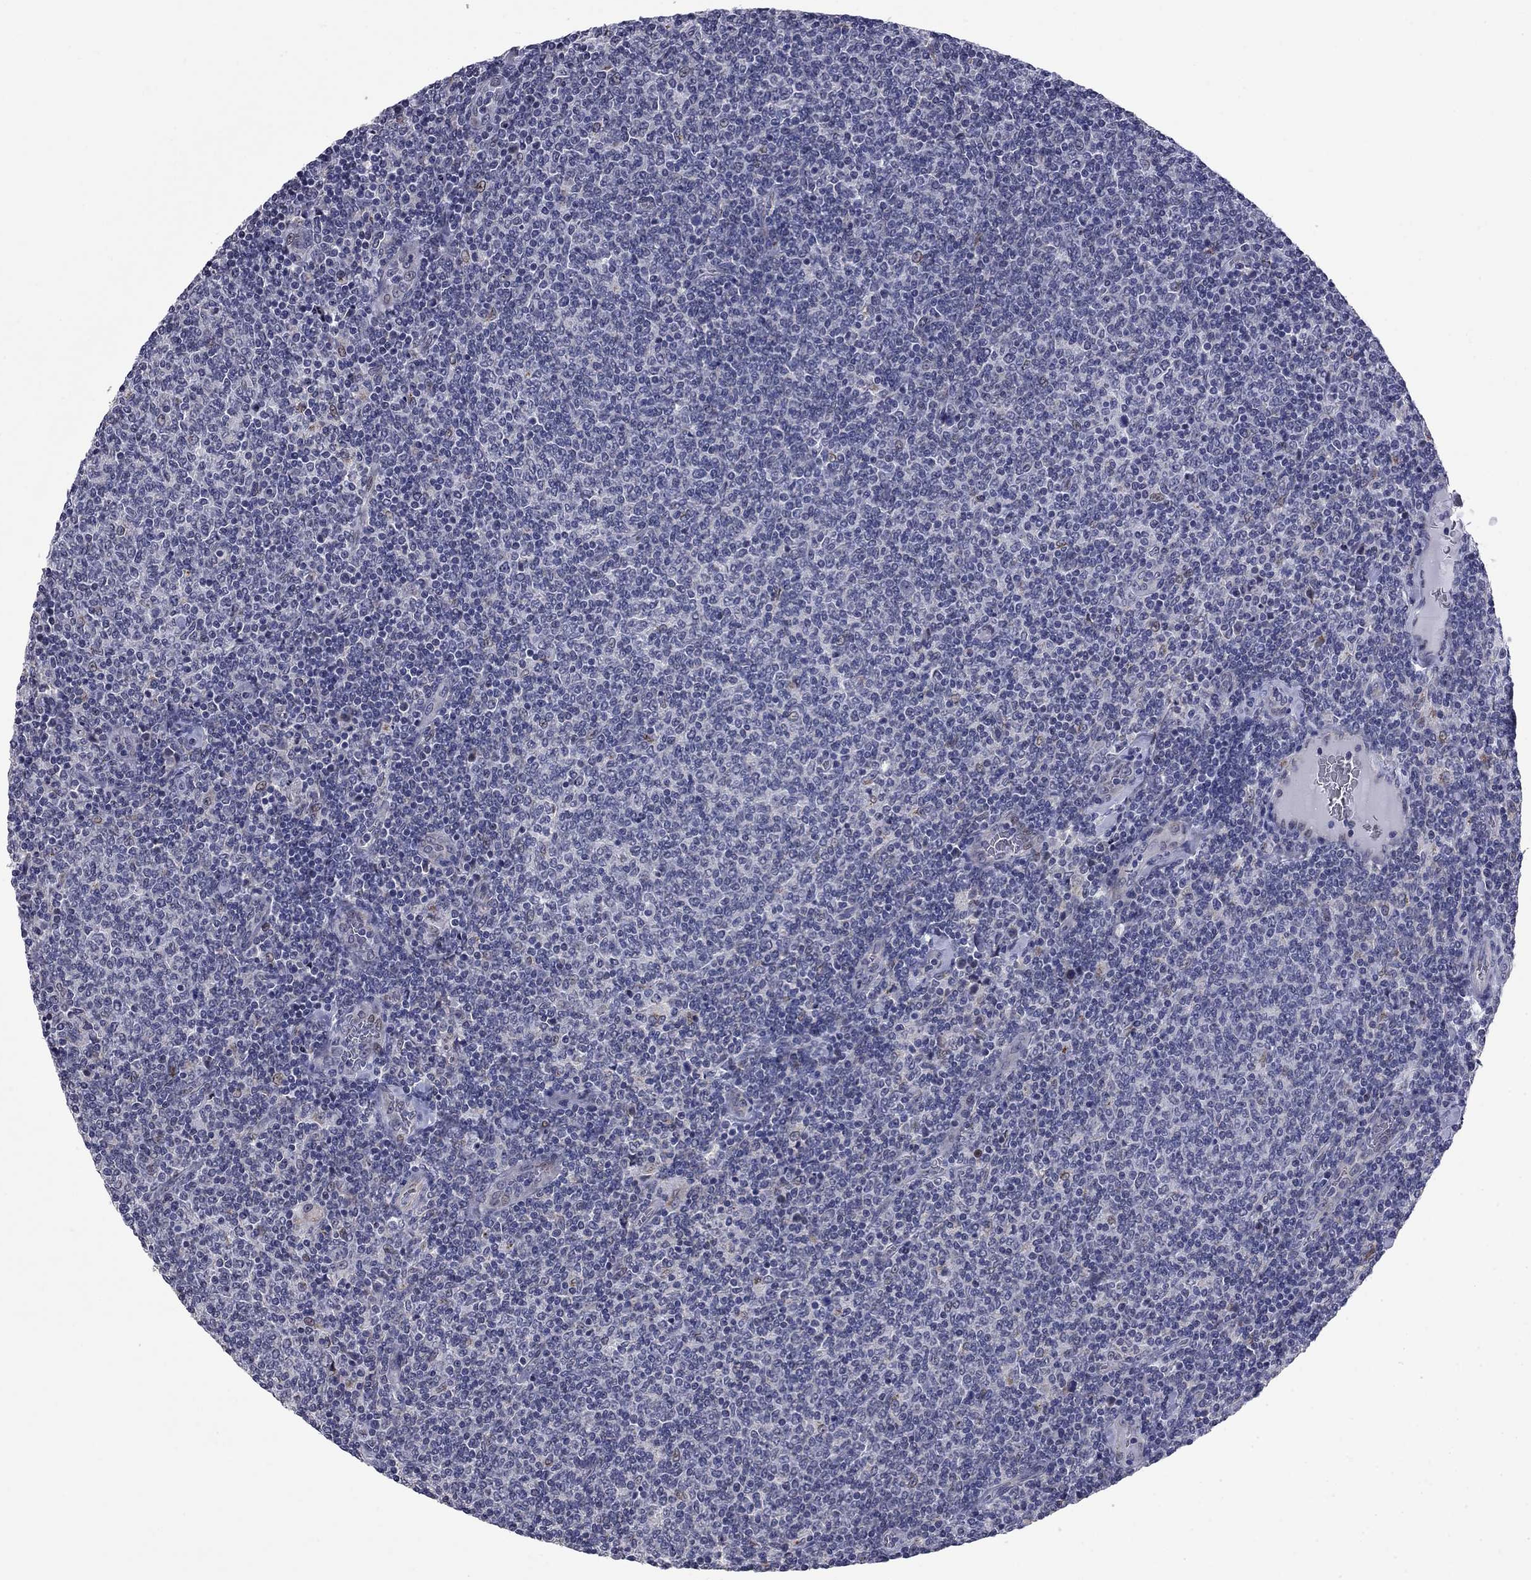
{"staining": {"intensity": "negative", "quantity": "none", "location": "none"}, "tissue": "lymphoma", "cell_type": "Tumor cells", "image_type": "cancer", "snomed": [{"axis": "morphology", "description": "Malignant lymphoma, non-Hodgkin's type, Low grade"}, {"axis": "topography", "description": "Lymph node"}], "caption": "The micrograph displays no significant positivity in tumor cells of low-grade malignant lymphoma, non-Hodgkin's type.", "gene": "HTR4", "patient": {"sex": "male", "age": 52}}